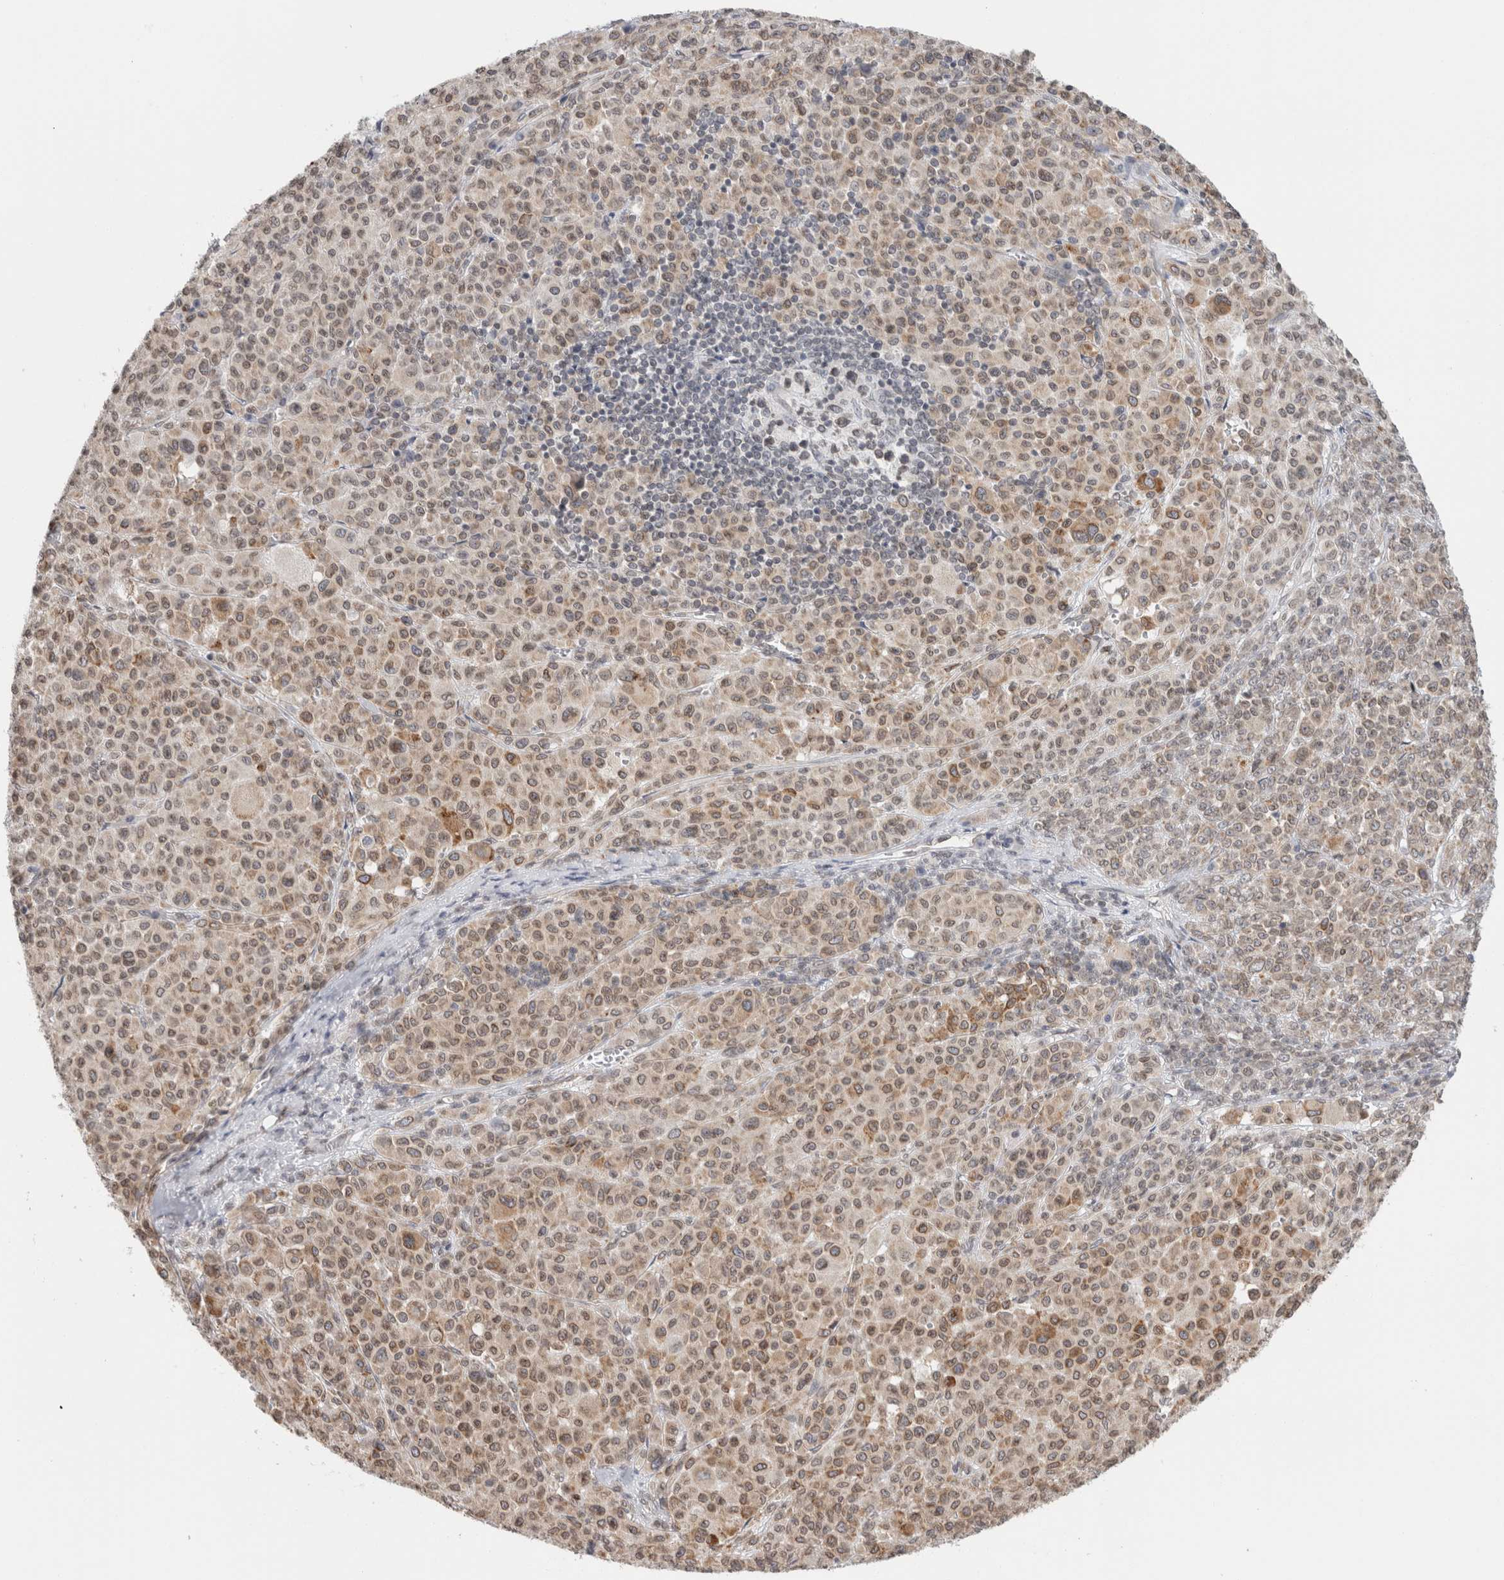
{"staining": {"intensity": "moderate", "quantity": ">75%", "location": "nuclear"}, "tissue": "melanoma", "cell_type": "Tumor cells", "image_type": "cancer", "snomed": [{"axis": "morphology", "description": "Malignant melanoma, Metastatic site"}, {"axis": "topography", "description": "Skin"}], "caption": "Melanoma stained for a protein (brown) demonstrates moderate nuclear positive expression in approximately >75% of tumor cells.", "gene": "RBMX2", "patient": {"sex": "female", "age": 74}}